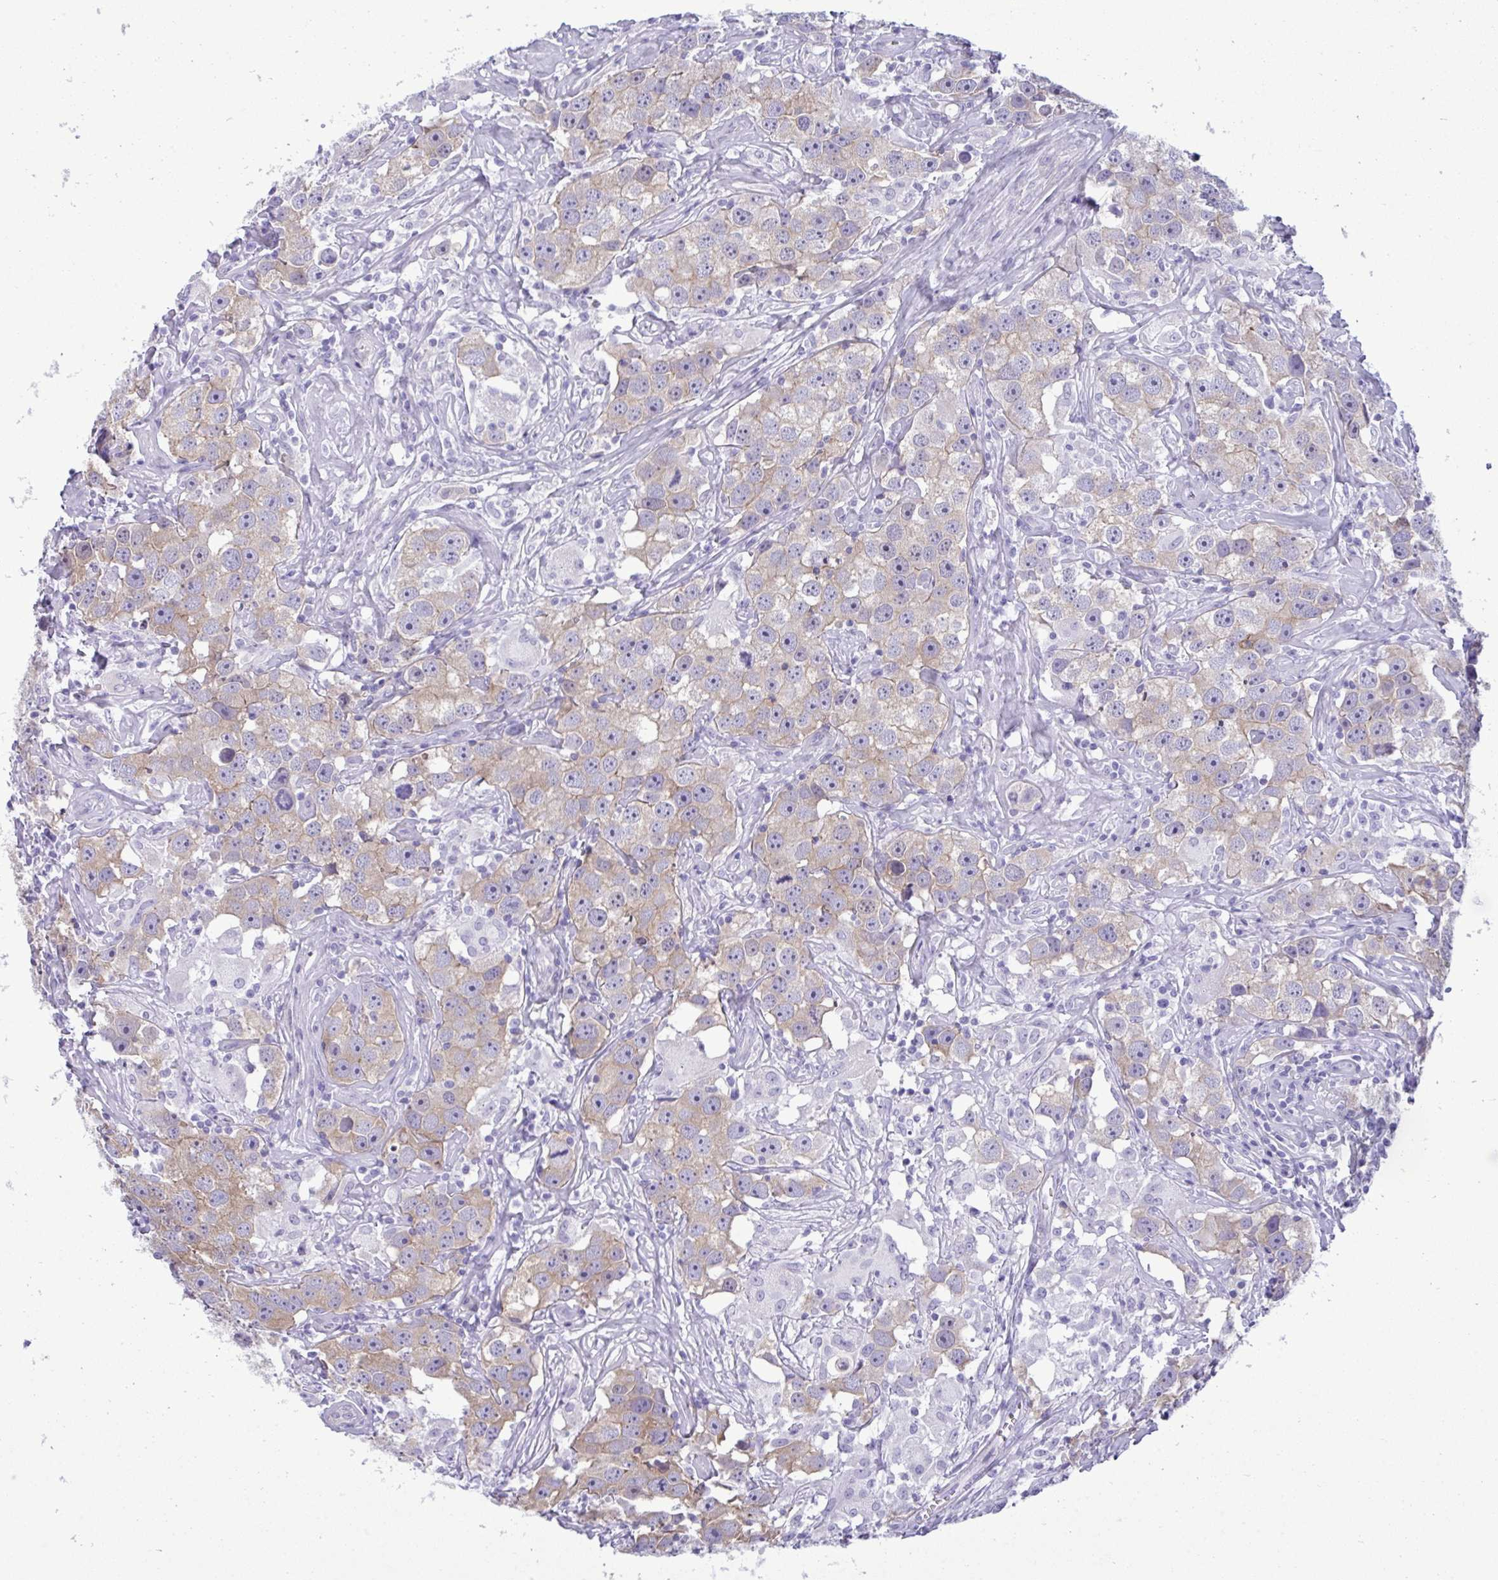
{"staining": {"intensity": "weak", "quantity": "25%-75%", "location": "cytoplasmic/membranous"}, "tissue": "testis cancer", "cell_type": "Tumor cells", "image_type": "cancer", "snomed": [{"axis": "morphology", "description": "Seminoma, NOS"}, {"axis": "topography", "description": "Testis"}], "caption": "Testis cancer (seminoma) was stained to show a protein in brown. There is low levels of weak cytoplasmic/membranous staining in about 25%-75% of tumor cells.", "gene": "MYH10", "patient": {"sex": "male", "age": 49}}